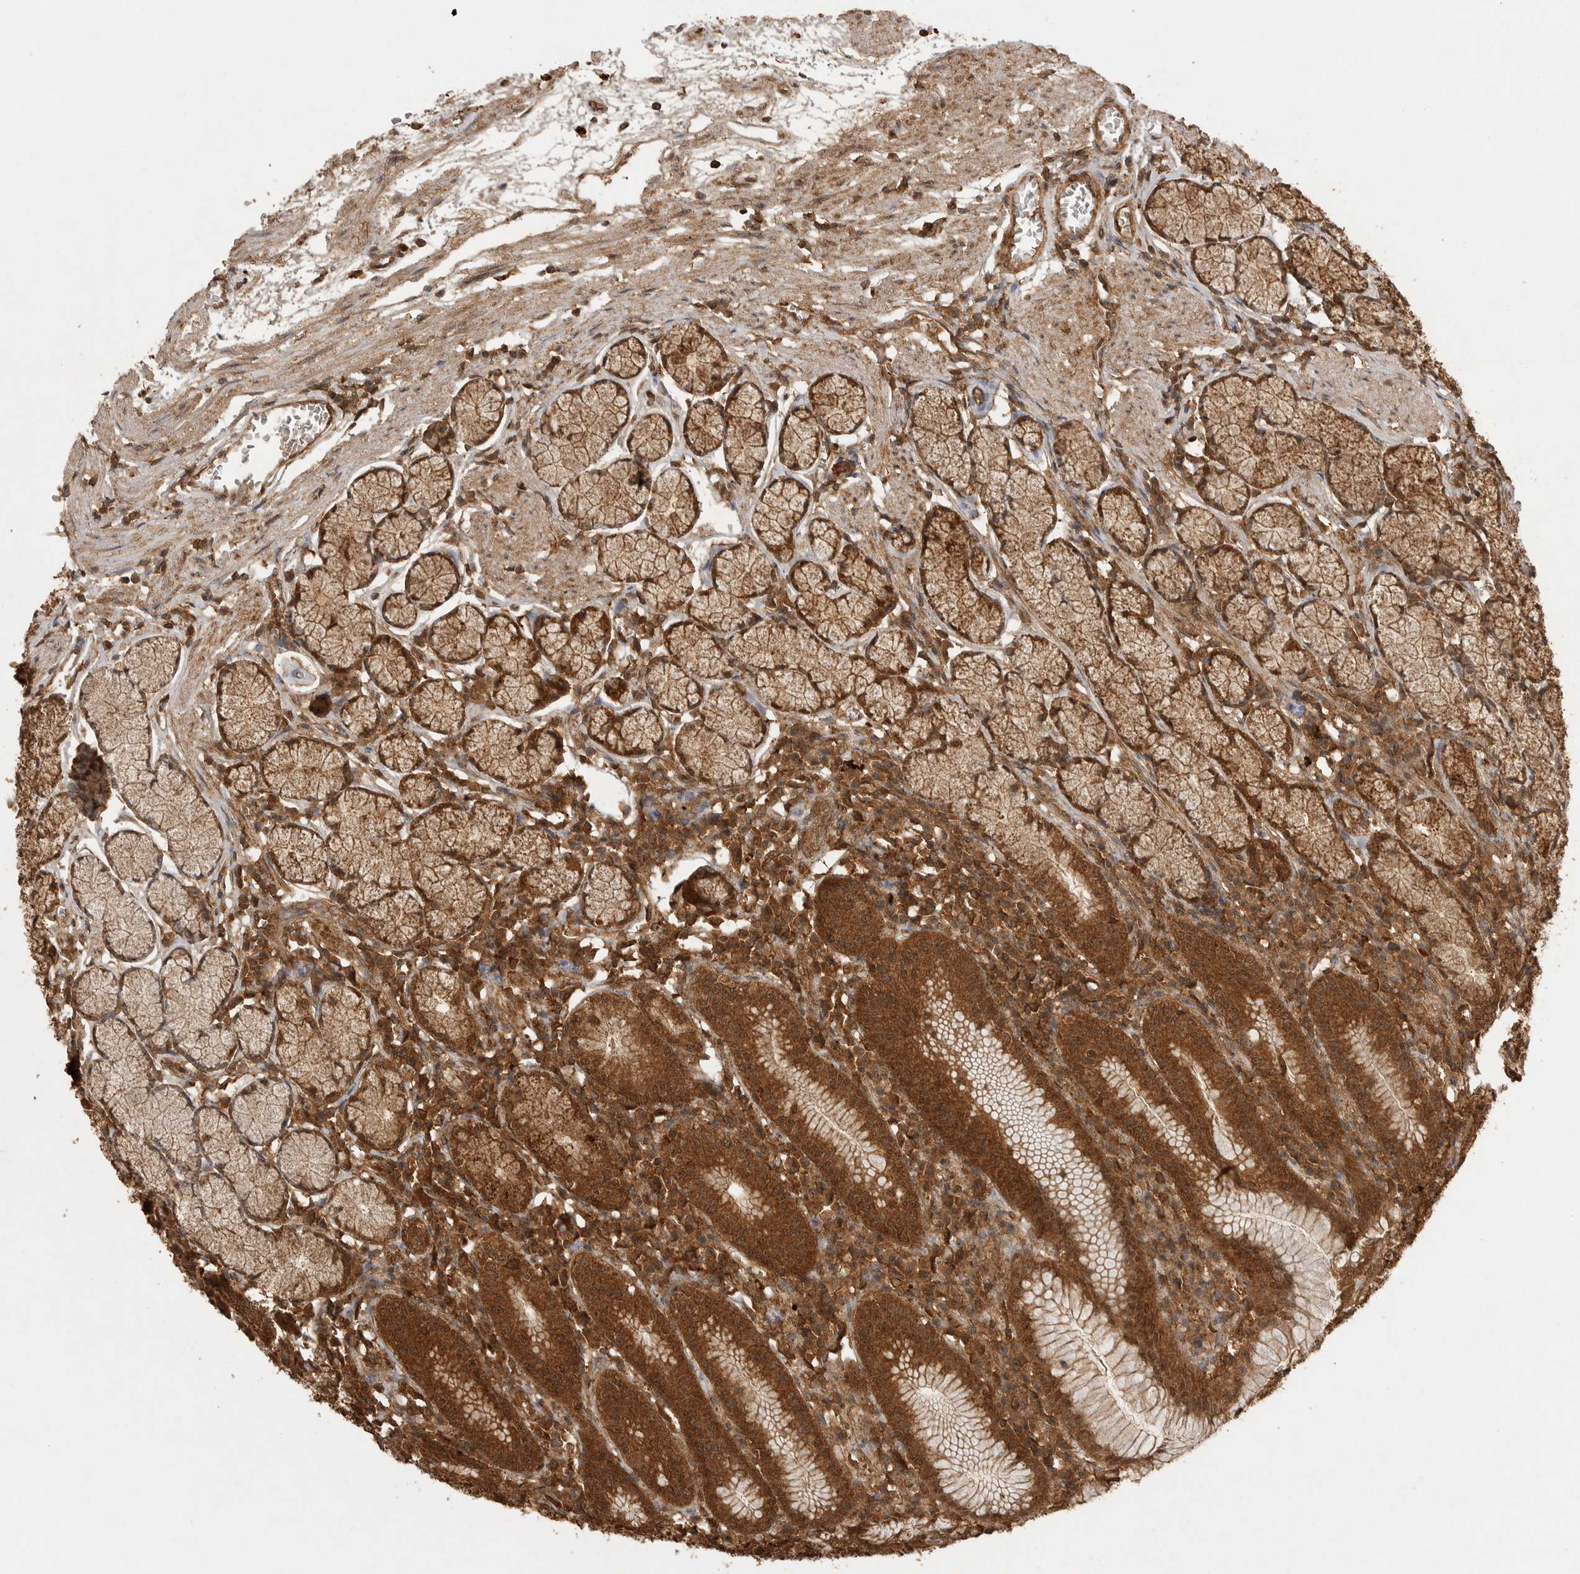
{"staining": {"intensity": "strong", "quantity": ">75%", "location": "cytoplasmic/membranous,nuclear"}, "tissue": "stomach", "cell_type": "Glandular cells", "image_type": "normal", "snomed": [{"axis": "morphology", "description": "Normal tissue, NOS"}, {"axis": "topography", "description": "Stomach"}], "caption": "Protein expression analysis of benign stomach reveals strong cytoplasmic/membranous,nuclear positivity in about >75% of glandular cells.", "gene": "ICOSLG", "patient": {"sex": "male", "age": 55}}